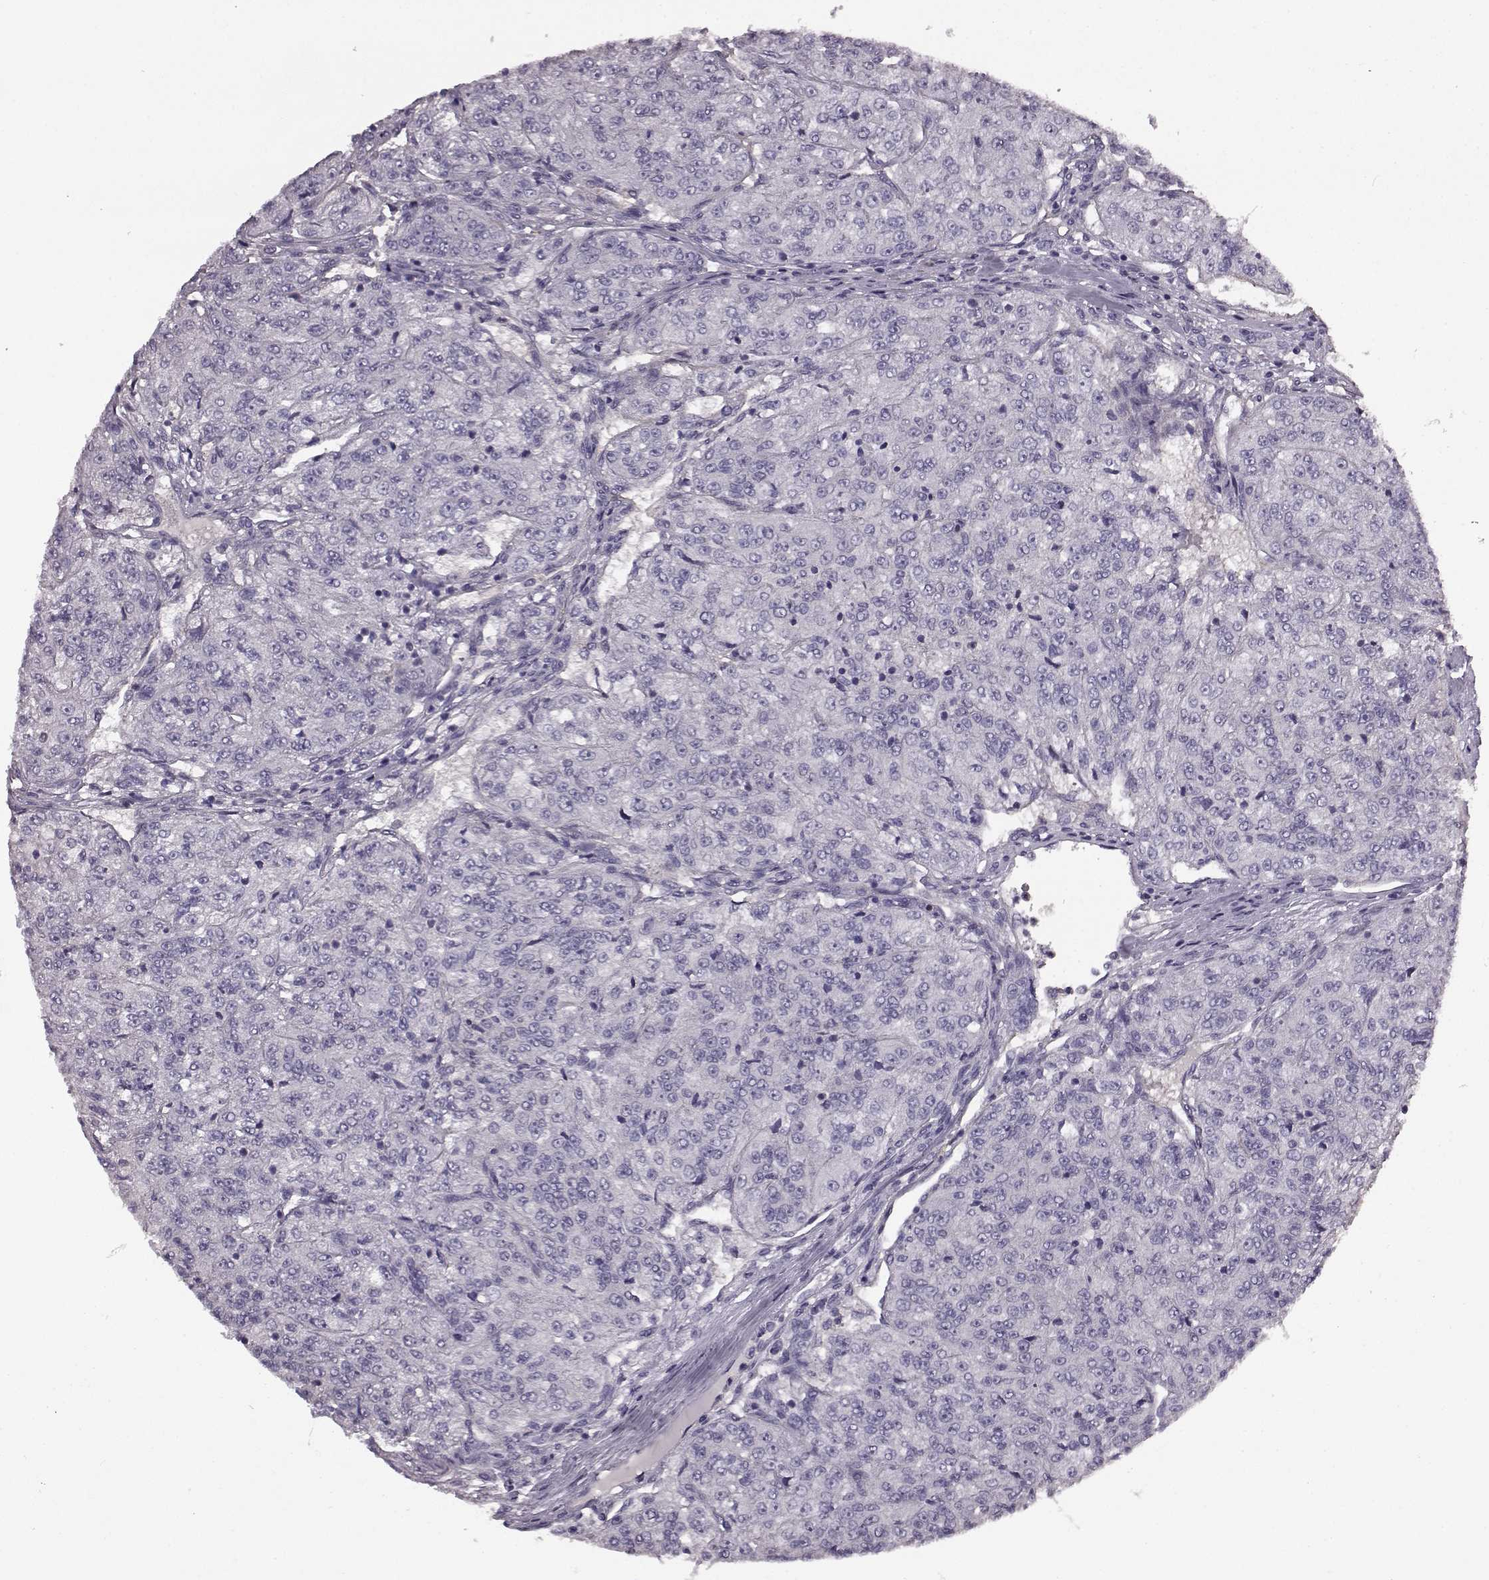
{"staining": {"intensity": "negative", "quantity": "none", "location": "none"}, "tissue": "renal cancer", "cell_type": "Tumor cells", "image_type": "cancer", "snomed": [{"axis": "morphology", "description": "Adenocarcinoma, NOS"}, {"axis": "topography", "description": "Kidney"}], "caption": "An immunohistochemistry (IHC) photomicrograph of renal adenocarcinoma is shown. There is no staining in tumor cells of renal adenocarcinoma.", "gene": "KRT85", "patient": {"sex": "female", "age": 63}}